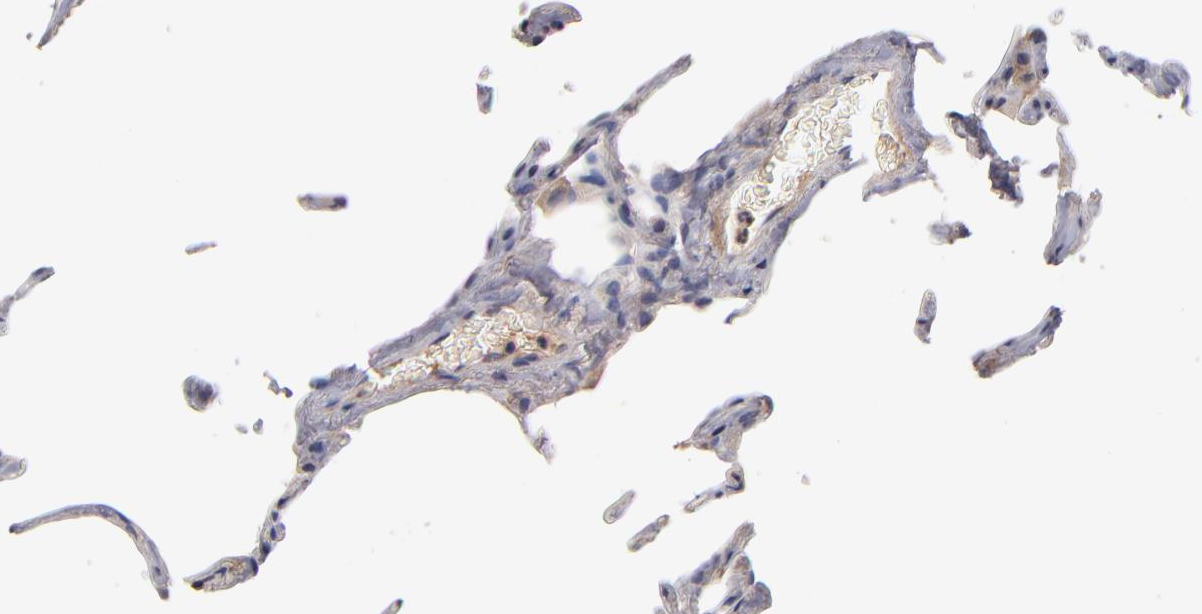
{"staining": {"intensity": "weak", "quantity": ">75%", "location": "cytoplasmic/membranous"}, "tissue": "lung", "cell_type": "Alveolar cells", "image_type": "normal", "snomed": [{"axis": "morphology", "description": "Normal tissue, NOS"}, {"axis": "topography", "description": "Lung"}], "caption": "A brown stain highlights weak cytoplasmic/membranous staining of a protein in alveolar cells of unremarkable human lung. The protein of interest is shown in brown color, while the nuclei are stained blue.", "gene": "DACT1", "patient": {"sex": "female", "age": 75}}